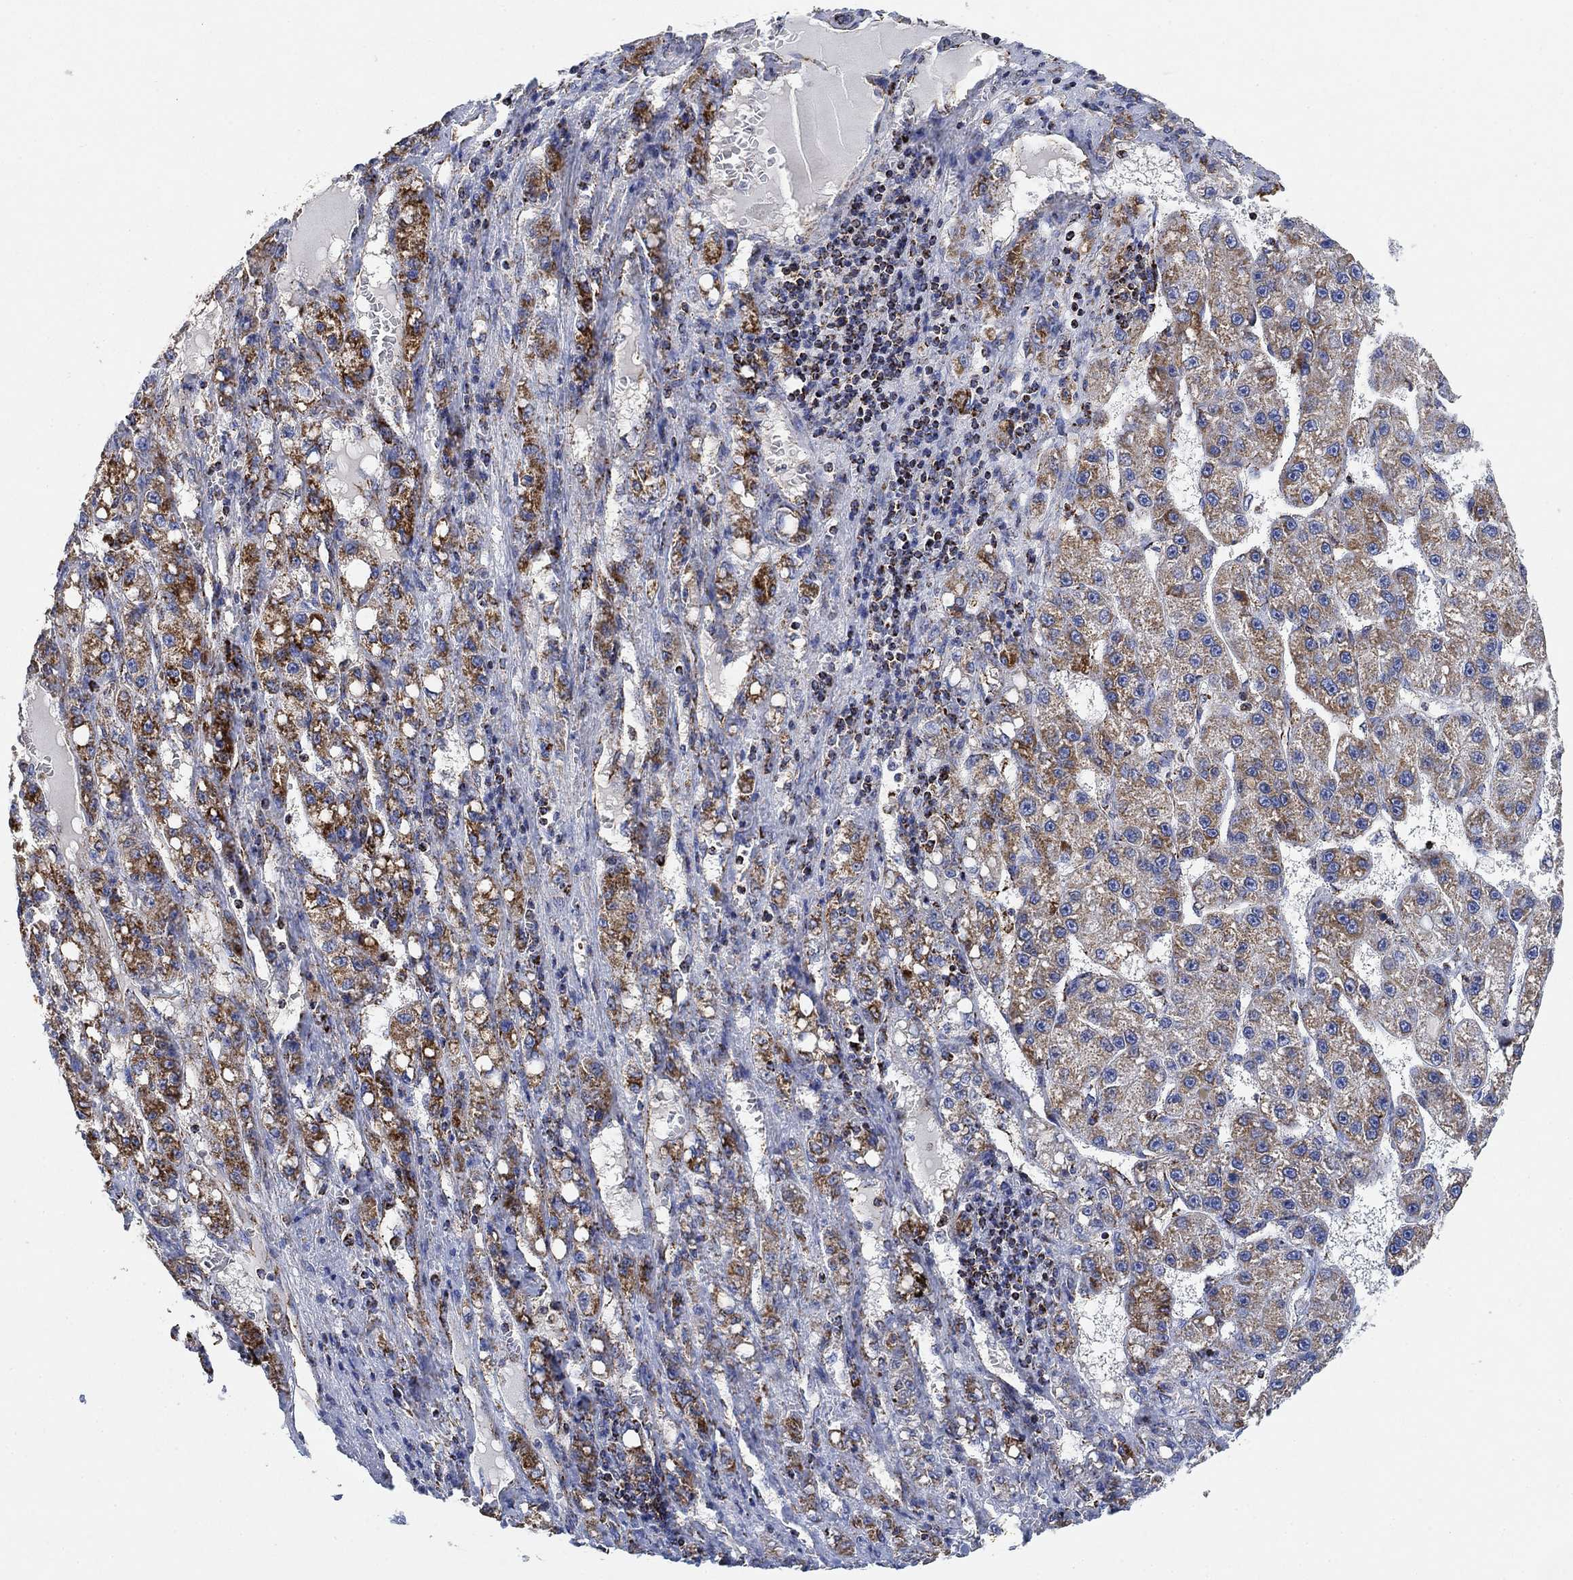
{"staining": {"intensity": "moderate", "quantity": "<25%", "location": "cytoplasmic/membranous"}, "tissue": "liver cancer", "cell_type": "Tumor cells", "image_type": "cancer", "snomed": [{"axis": "morphology", "description": "Carcinoma, Hepatocellular, NOS"}, {"axis": "topography", "description": "Liver"}], "caption": "Liver cancer stained with DAB IHC exhibits low levels of moderate cytoplasmic/membranous positivity in about <25% of tumor cells. (DAB (3,3'-diaminobenzidine) IHC, brown staining for protein, blue staining for nuclei).", "gene": "NDUFS3", "patient": {"sex": "female", "age": 65}}